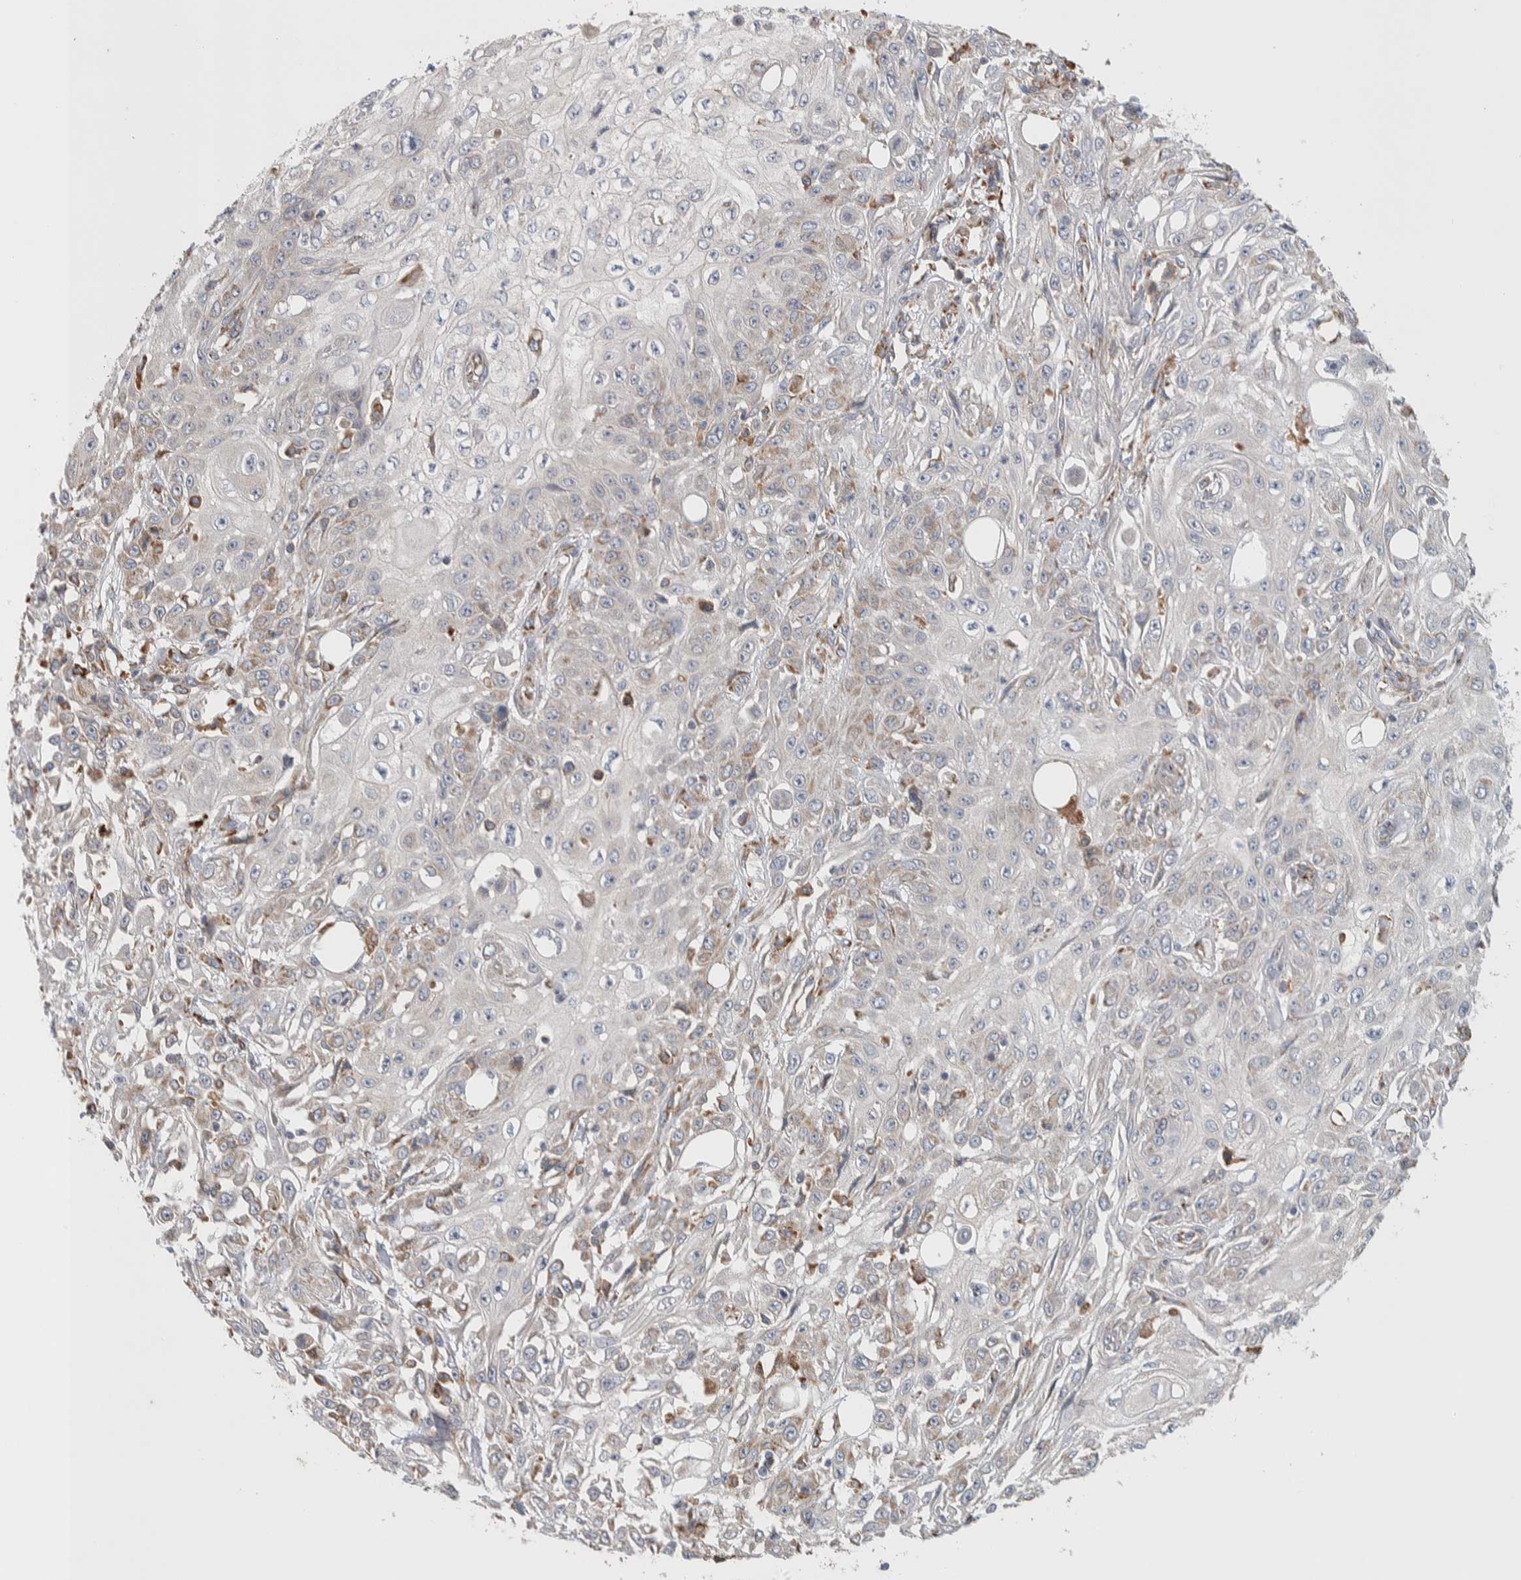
{"staining": {"intensity": "negative", "quantity": "none", "location": "none"}, "tissue": "skin cancer", "cell_type": "Tumor cells", "image_type": "cancer", "snomed": [{"axis": "morphology", "description": "Squamous cell carcinoma, NOS"}, {"axis": "morphology", "description": "Squamous cell carcinoma, metastatic, NOS"}, {"axis": "topography", "description": "Skin"}, {"axis": "topography", "description": "Lymph node"}], "caption": "A high-resolution micrograph shows immunohistochemistry staining of squamous cell carcinoma (skin), which reveals no significant positivity in tumor cells. (Immunohistochemistry (ihc), brightfield microscopy, high magnification).", "gene": "ADCY8", "patient": {"sex": "male", "age": 75}}